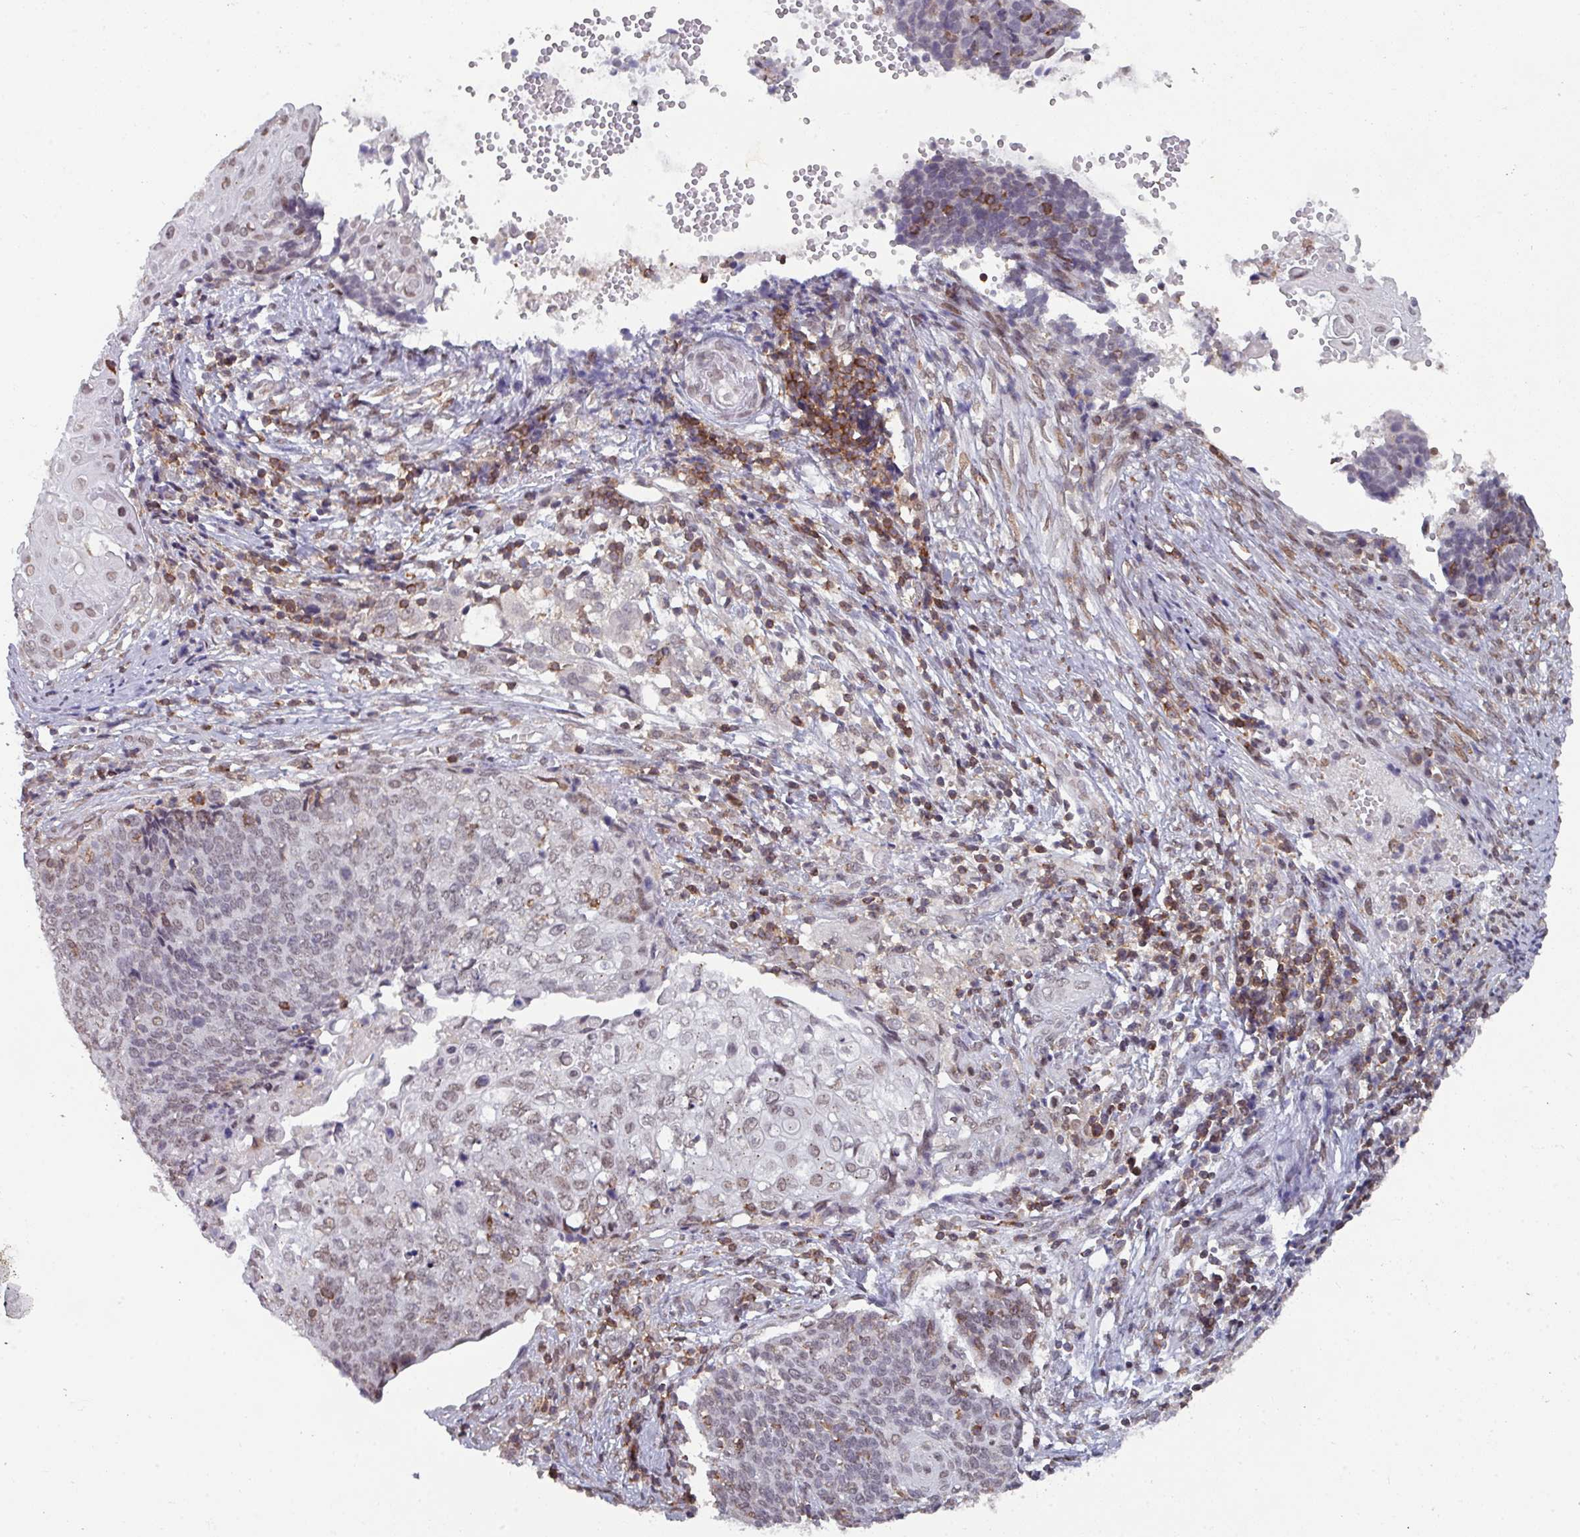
{"staining": {"intensity": "weak", "quantity": ">75%", "location": "nuclear"}, "tissue": "cervical cancer", "cell_type": "Tumor cells", "image_type": "cancer", "snomed": [{"axis": "morphology", "description": "Squamous cell carcinoma, NOS"}, {"axis": "topography", "description": "Cervix"}], "caption": "A photomicrograph of cervical squamous cell carcinoma stained for a protein displays weak nuclear brown staining in tumor cells. (brown staining indicates protein expression, while blue staining denotes nuclei).", "gene": "RASAL3", "patient": {"sex": "female", "age": 39}}